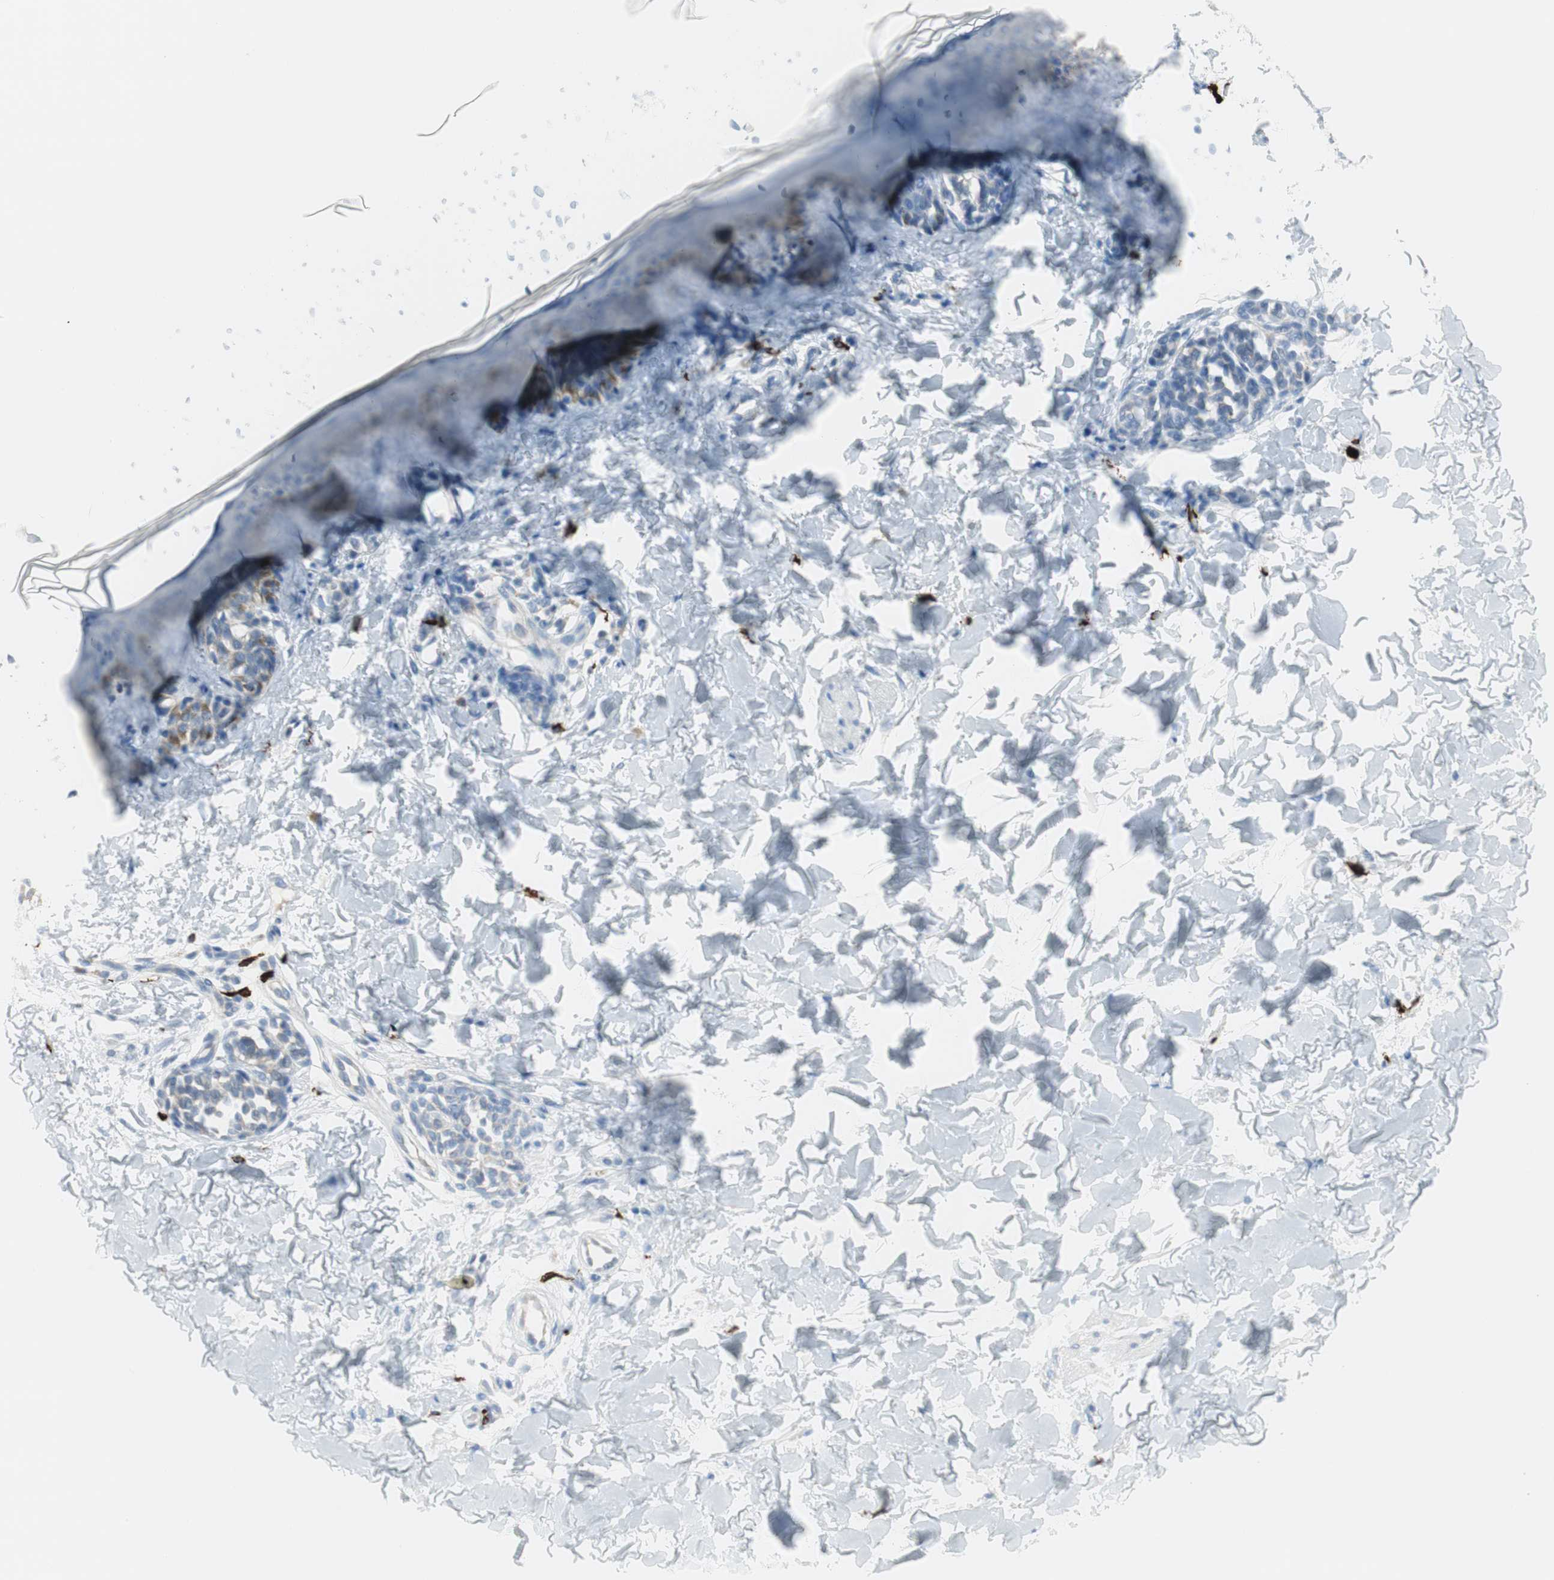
{"staining": {"intensity": "negative", "quantity": "none", "location": "none"}, "tissue": "skin", "cell_type": "Fibroblasts", "image_type": "normal", "snomed": [{"axis": "morphology", "description": "Normal tissue, NOS"}, {"axis": "topography", "description": "Skin"}], "caption": "High magnification brightfield microscopy of normal skin stained with DAB (brown) and counterstained with hematoxylin (blue): fibroblasts show no significant positivity. (Stains: DAB (3,3'-diaminobenzidine) IHC with hematoxylin counter stain, Microscopy: brightfield microscopy at high magnification).", "gene": "DLG4", "patient": {"sex": "male", "age": 16}}